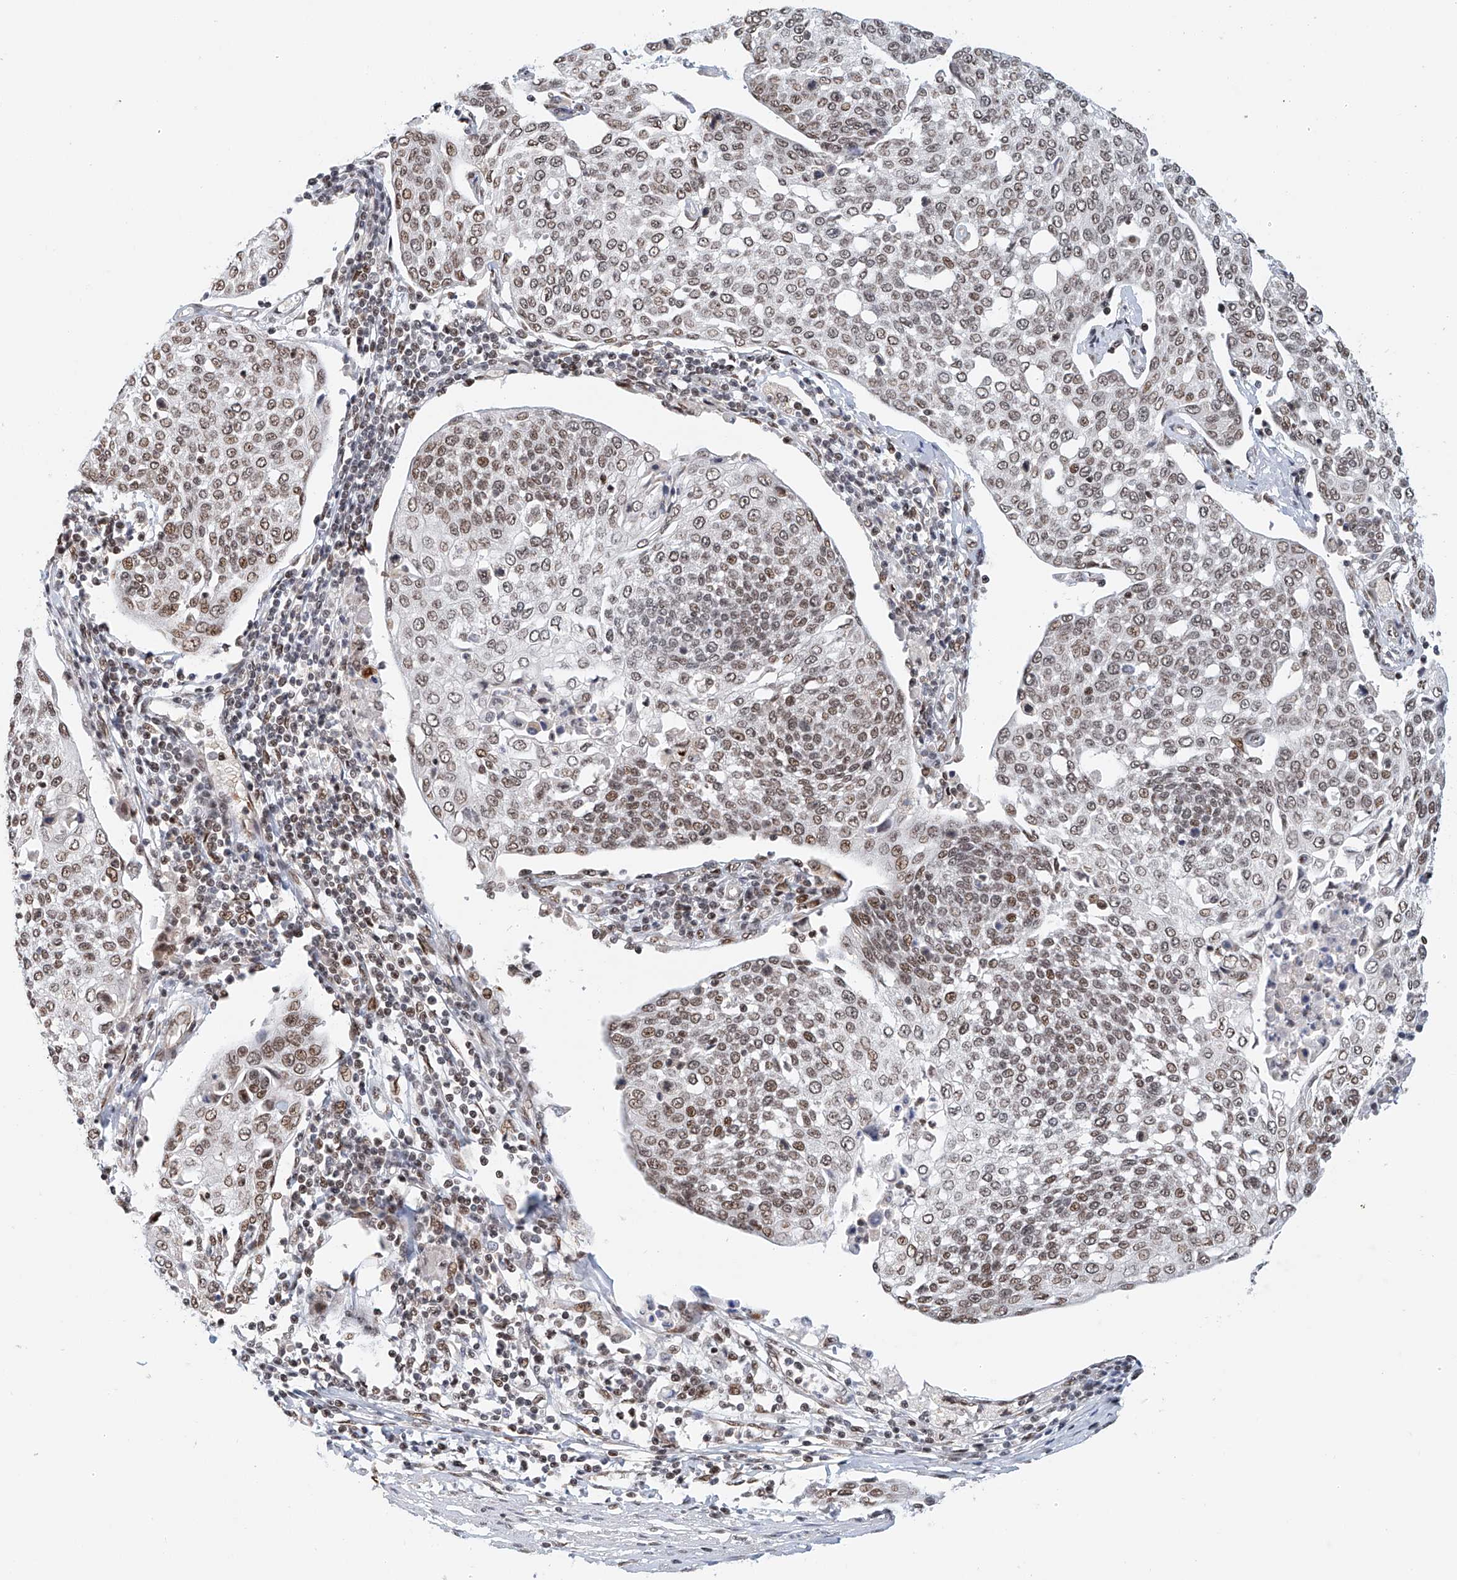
{"staining": {"intensity": "moderate", "quantity": ">75%", "location": "nuclear"}, "tissue": "cervical cancer", "cell_type": "Tumor cells", "image_type": "cancer", "snomed": [{"axis": "morphology", "description": "Squamous cell carcinoma, NOS"}, {"axis": "topography", "description": "Cervix"}], "caption": "A histopathology image showing moderate nuclear positivity in about >75% of tumor cells in cervical cancer (squamous cell carcinoma), as visualized by brown immunohistochemical staining.", "gene": "ZNF470", "patient": {"sex": "female", "age": 34}}